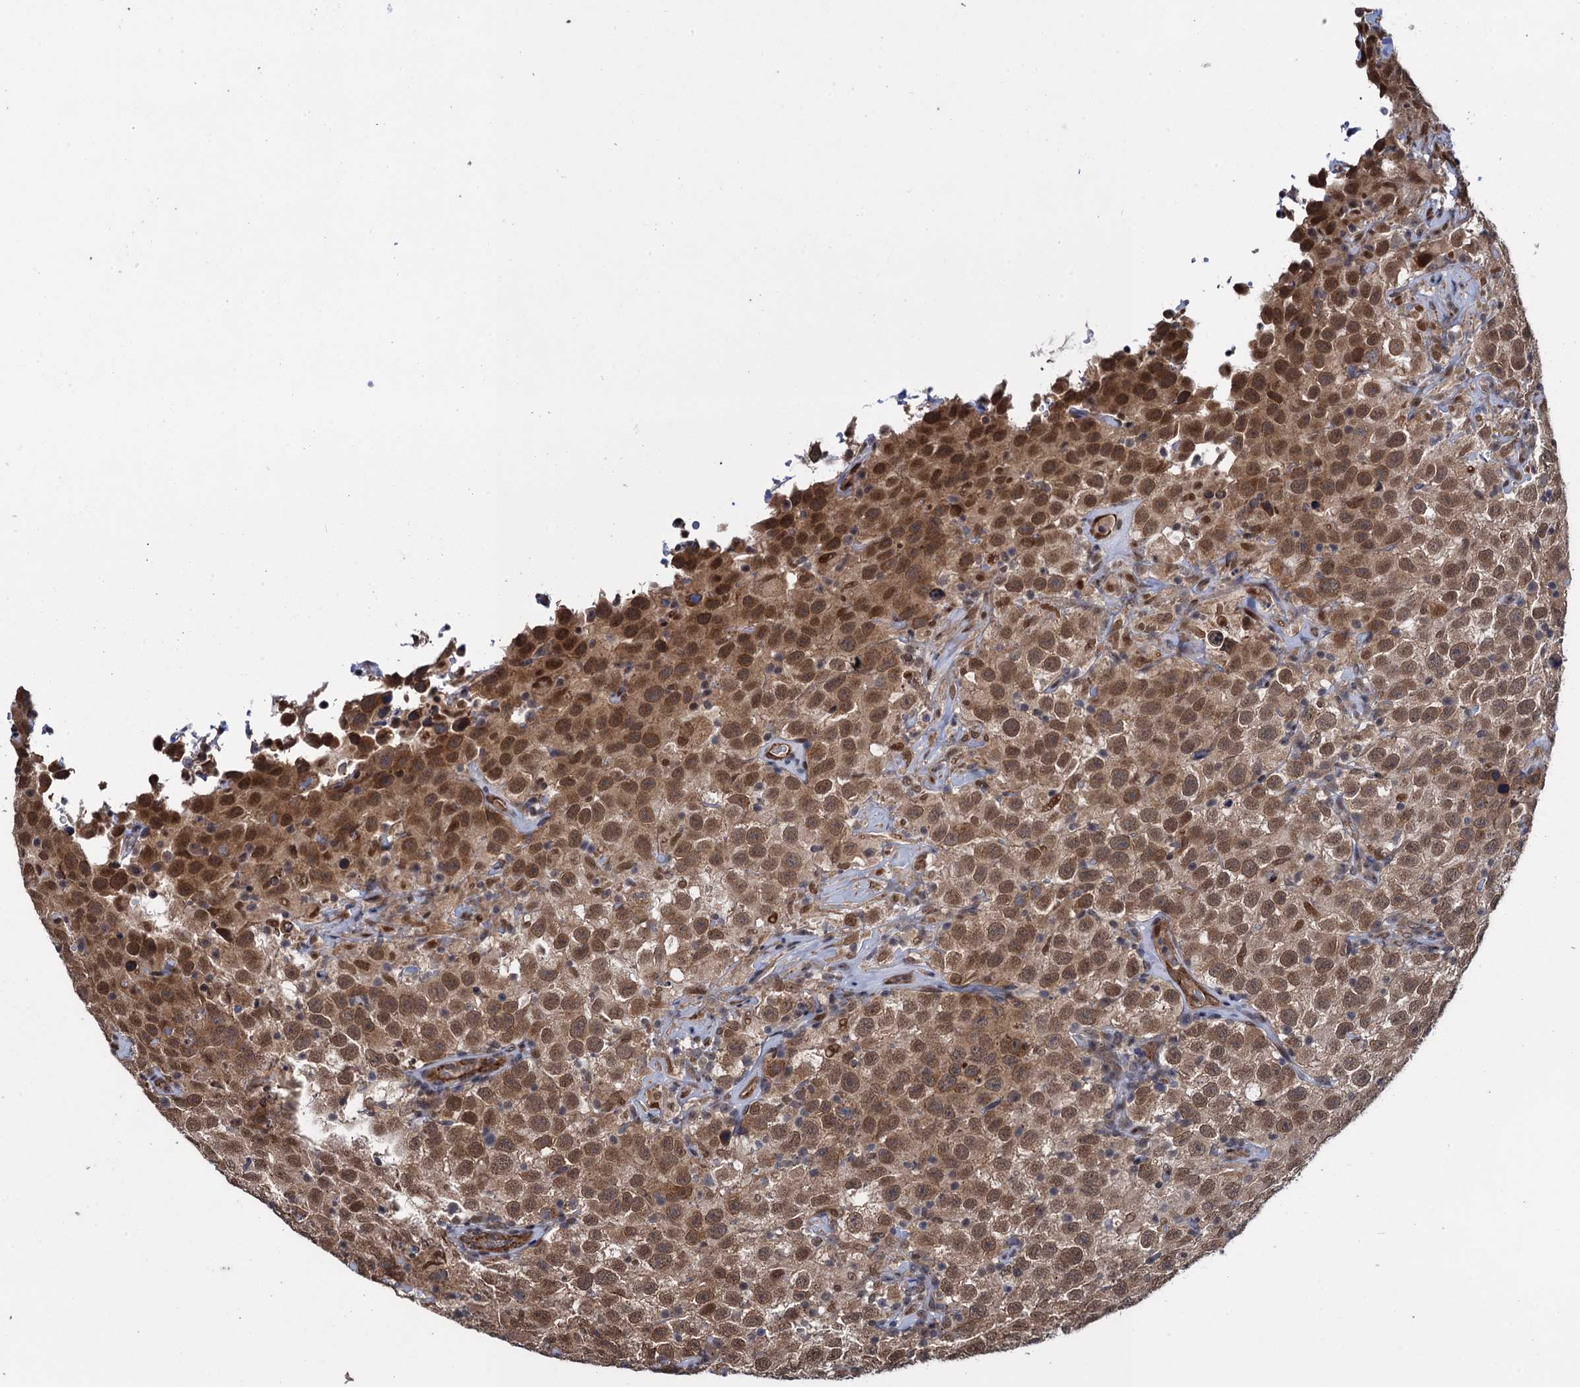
{"staining": {"intensity": "moderate", "quantity": ">75%", "location": "cytoplasmic/membranous,nuclear"}, "tissue": "testis cancer", "cell_type": "Tumor cells", "image_type": "cancer", "snomed": [{"axis": "morphology", "description": "Seminoma, NOS"}, {"axis": "topography", "description": "Testis"}], "caption": "About >75% of tumor cells in testis seminoma demonstrate moderate cytoplasmic/membranous and nuclear protein expression as visualized by brown immunohistochemical staining.", "gene": "EVX2", "patient": {"sex": "male", "age": 41}}